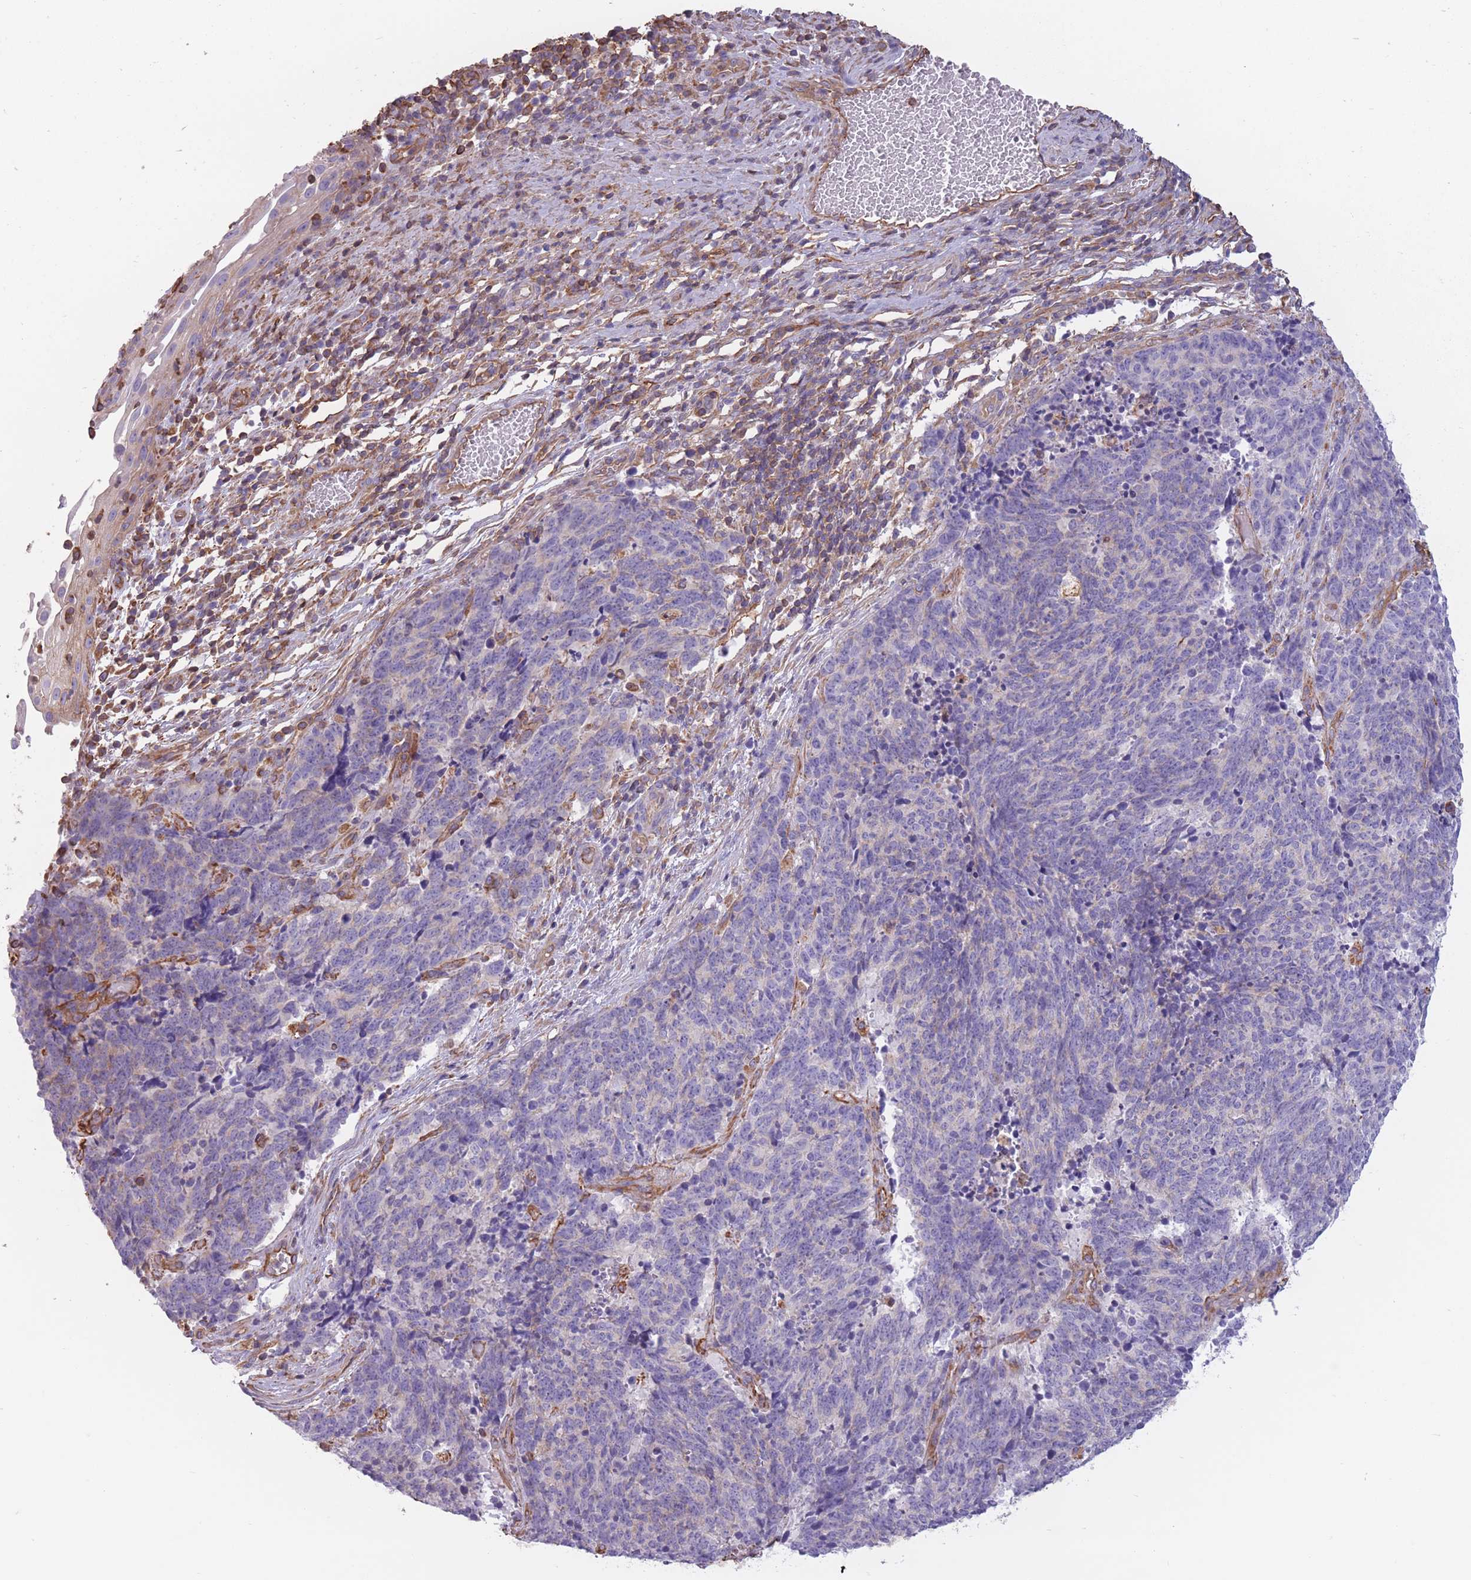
{"staining": {"intensity": "negative", "quantity": "none", "location": "none"}, "tissue": "cervical cancer", "cell_type": "Tumor cells", "image_type": "cancer", "snomed": [{"axis": "morphology", "description": "Squamous cell carcinoma, NOS"}, {"axis": "topography", "description": "Cervix"}], "caption": "DAB (3,3'-diaminobenzidine) immunohistochemical staining of human cervical cancer (squamous cell carcinoma) exhibits no significant staining in tumor cells.", "gene": "ADD1", "patient": {"sex": "female", "age": 29}}